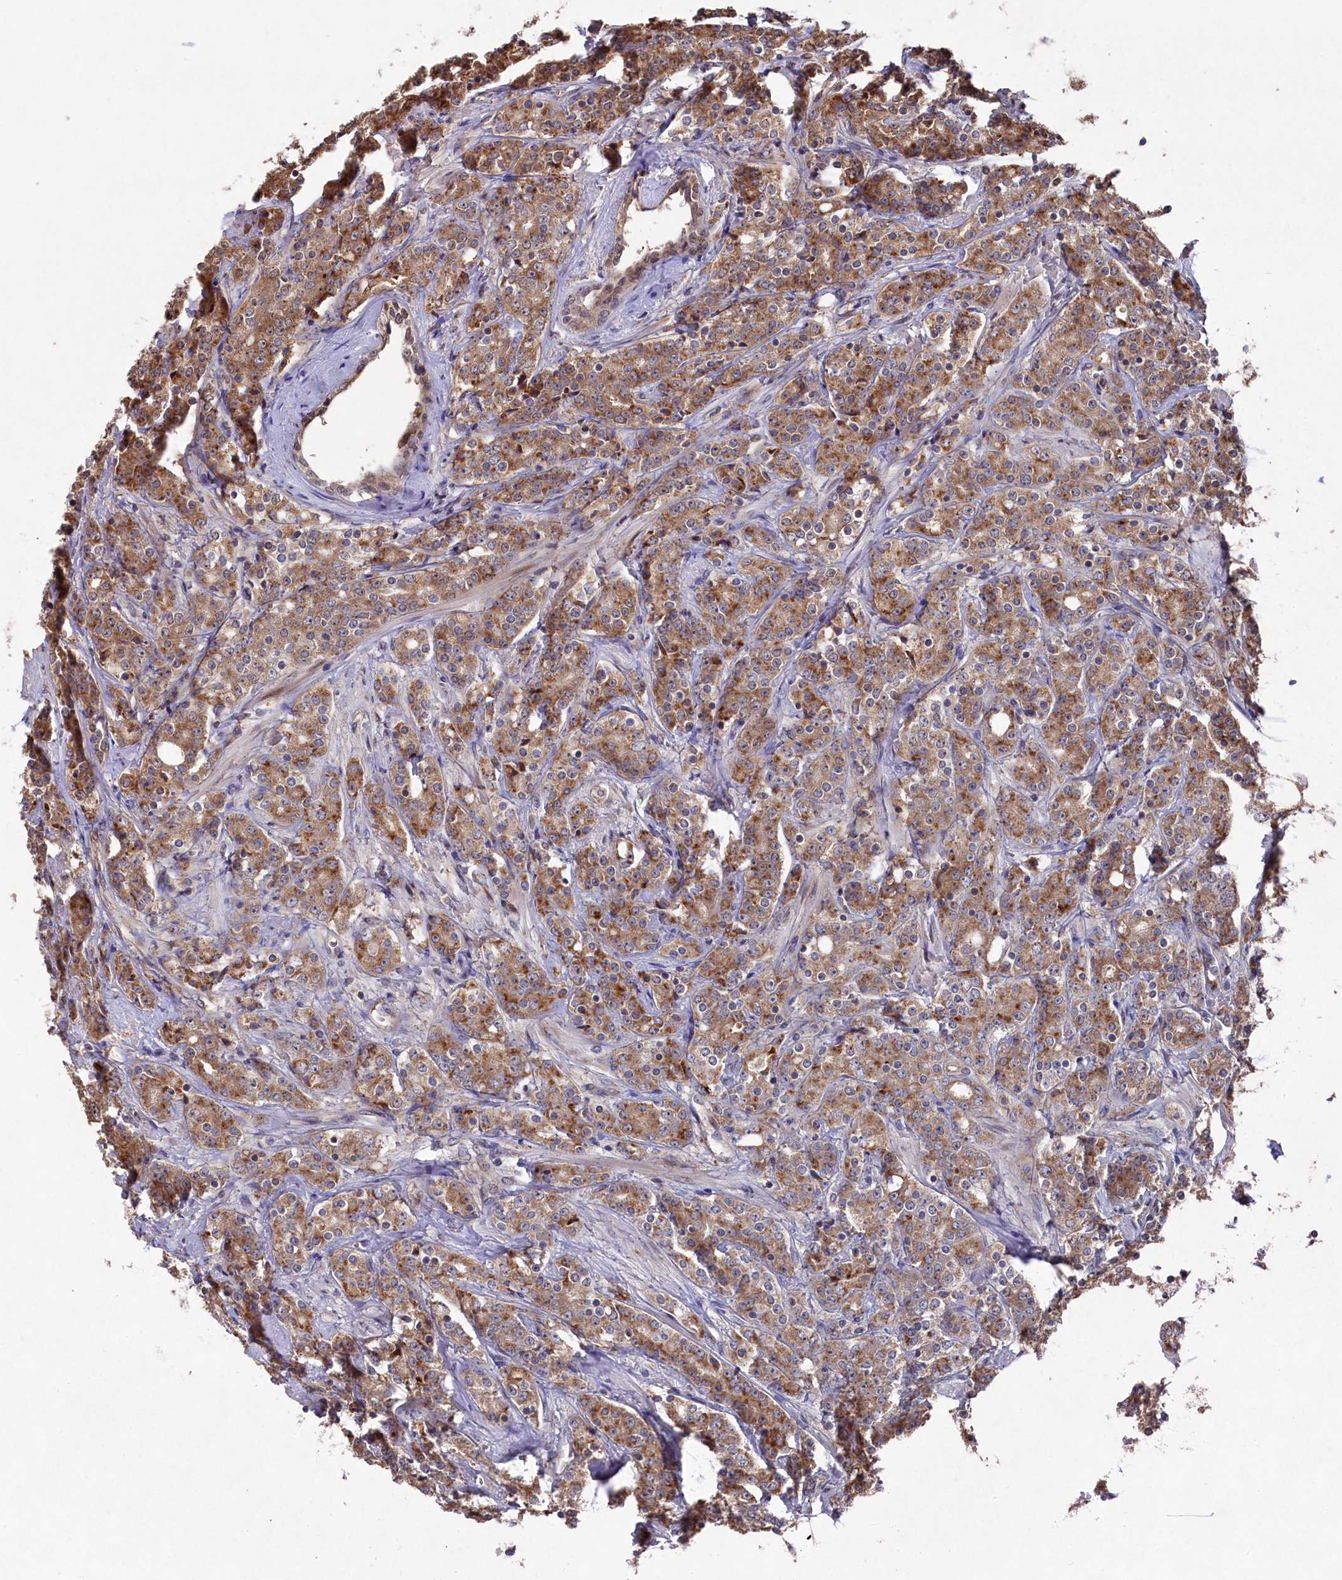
{"staining": {"intensity": "moderate", "quantity": ">75%", "location": "cytoplasmic/membranous"}, "tissue": "prostate cancer", "cell_type": "Tumor cells", "image_type": "cancer", "snomed": [{"axis": "morphology", "description": "Adenocarcinoma, High grade"}, {"axis": "topography", "description": "Prostate"}], "caption": "A photomicrograph showing moderate cytoplasmic/membranous staining in about >75% of tumor cells in adenocarcinoma (high-grade) (prostate), as visualized by brown immunohistochemical staining.", "gene": "NAA60", "patient": {"sex": "male", "age": 62}}